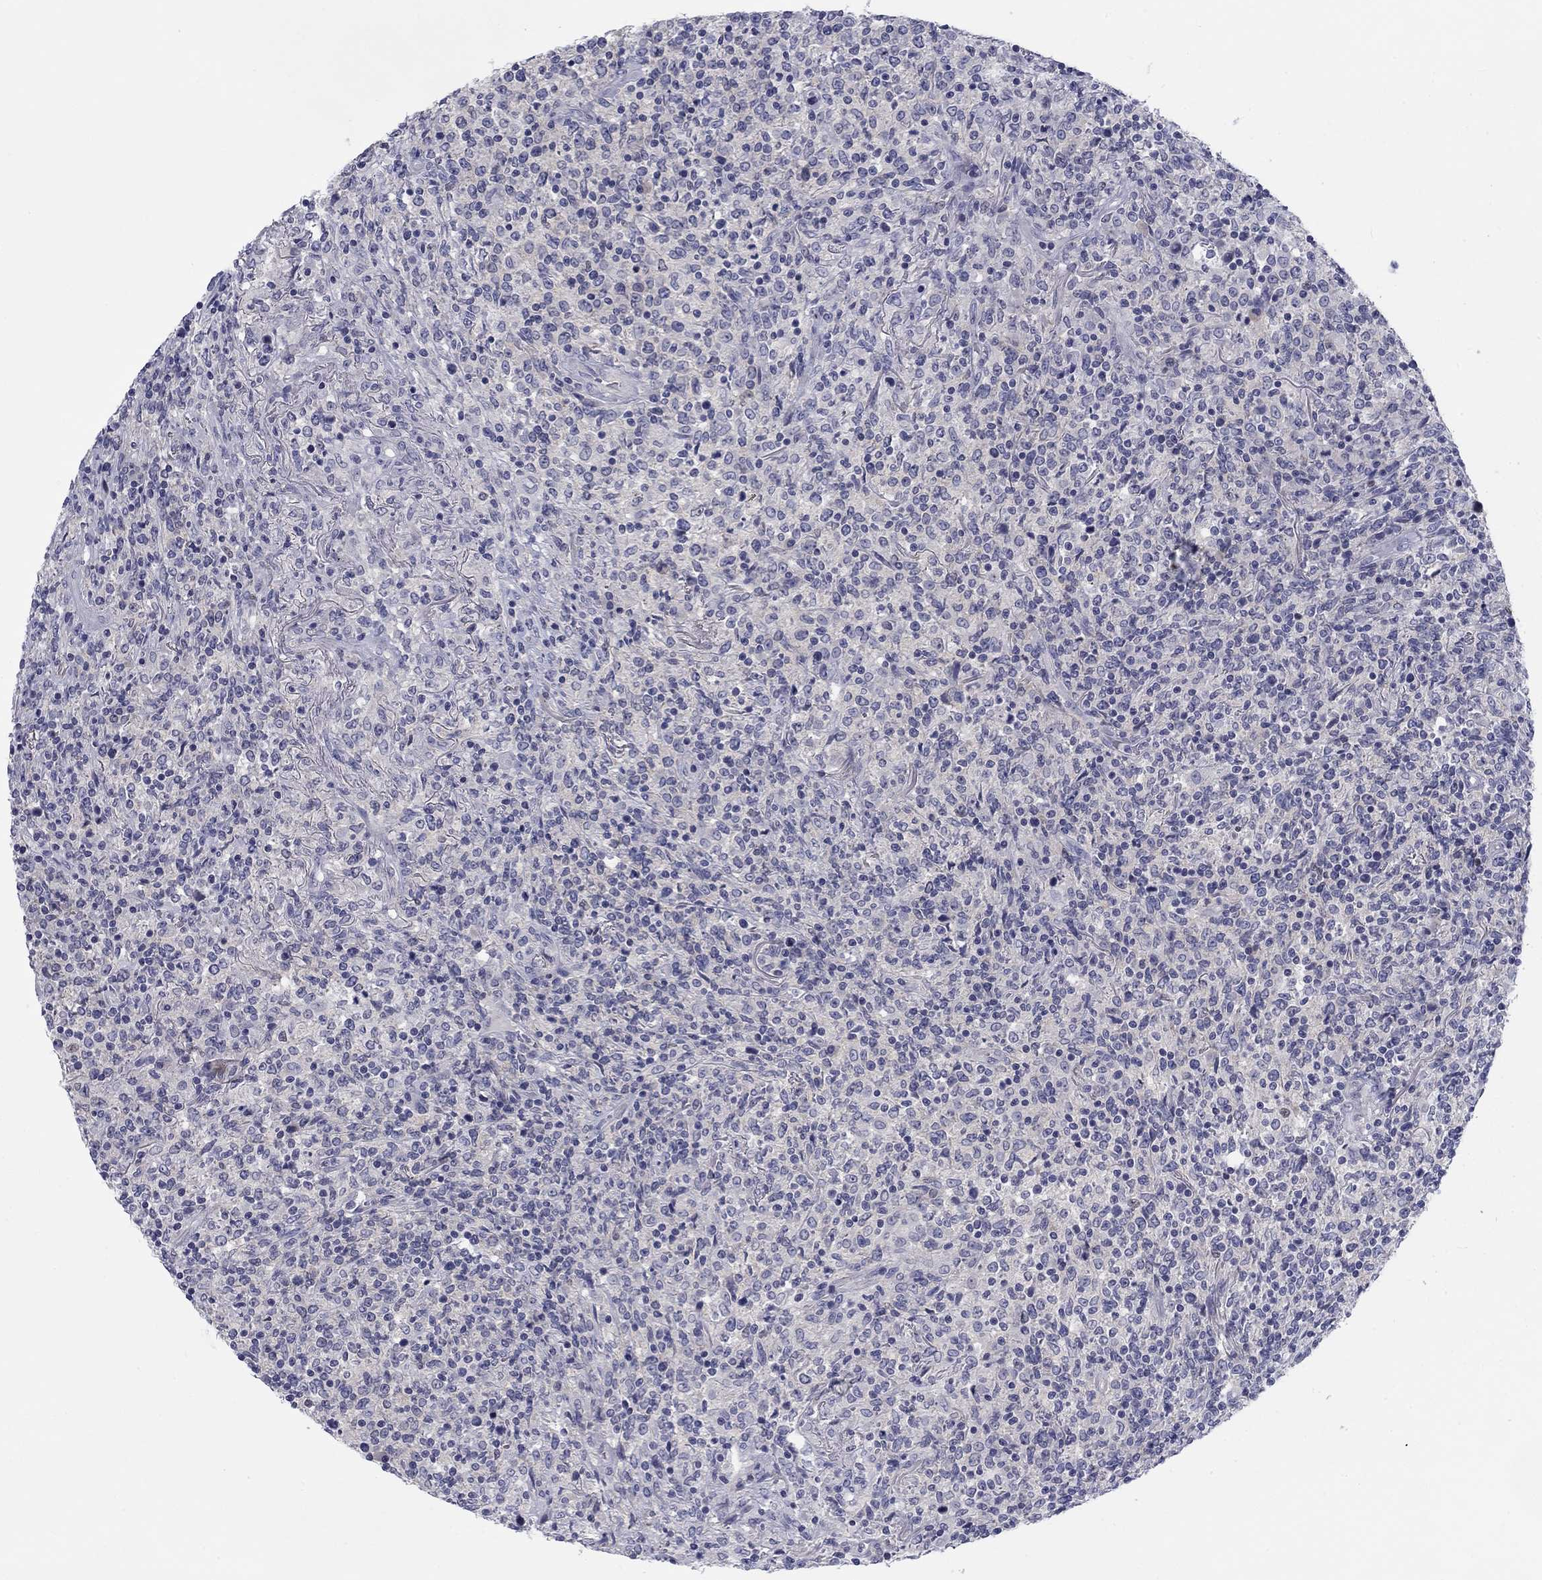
{"staining": {"intensity": "negative", "quantity": "none", "location": "none"}, "tissue": "lymphoma", "cell_type": "Tumor cells", "image_type": "cancer", "snomed": [{"axis": "morphology", "description": "Malignant lymphoma, non-Hodgkin's type, High grade"}, {"axis": "topography", "description": "Lung"}], "caption": "This is an immunohistochemistry (IHC) micrograph of lymphoma. There is no positivity in tumor cells.", "gene": "CACNA1A", "patient": {"sex": "male", "age": 79}}